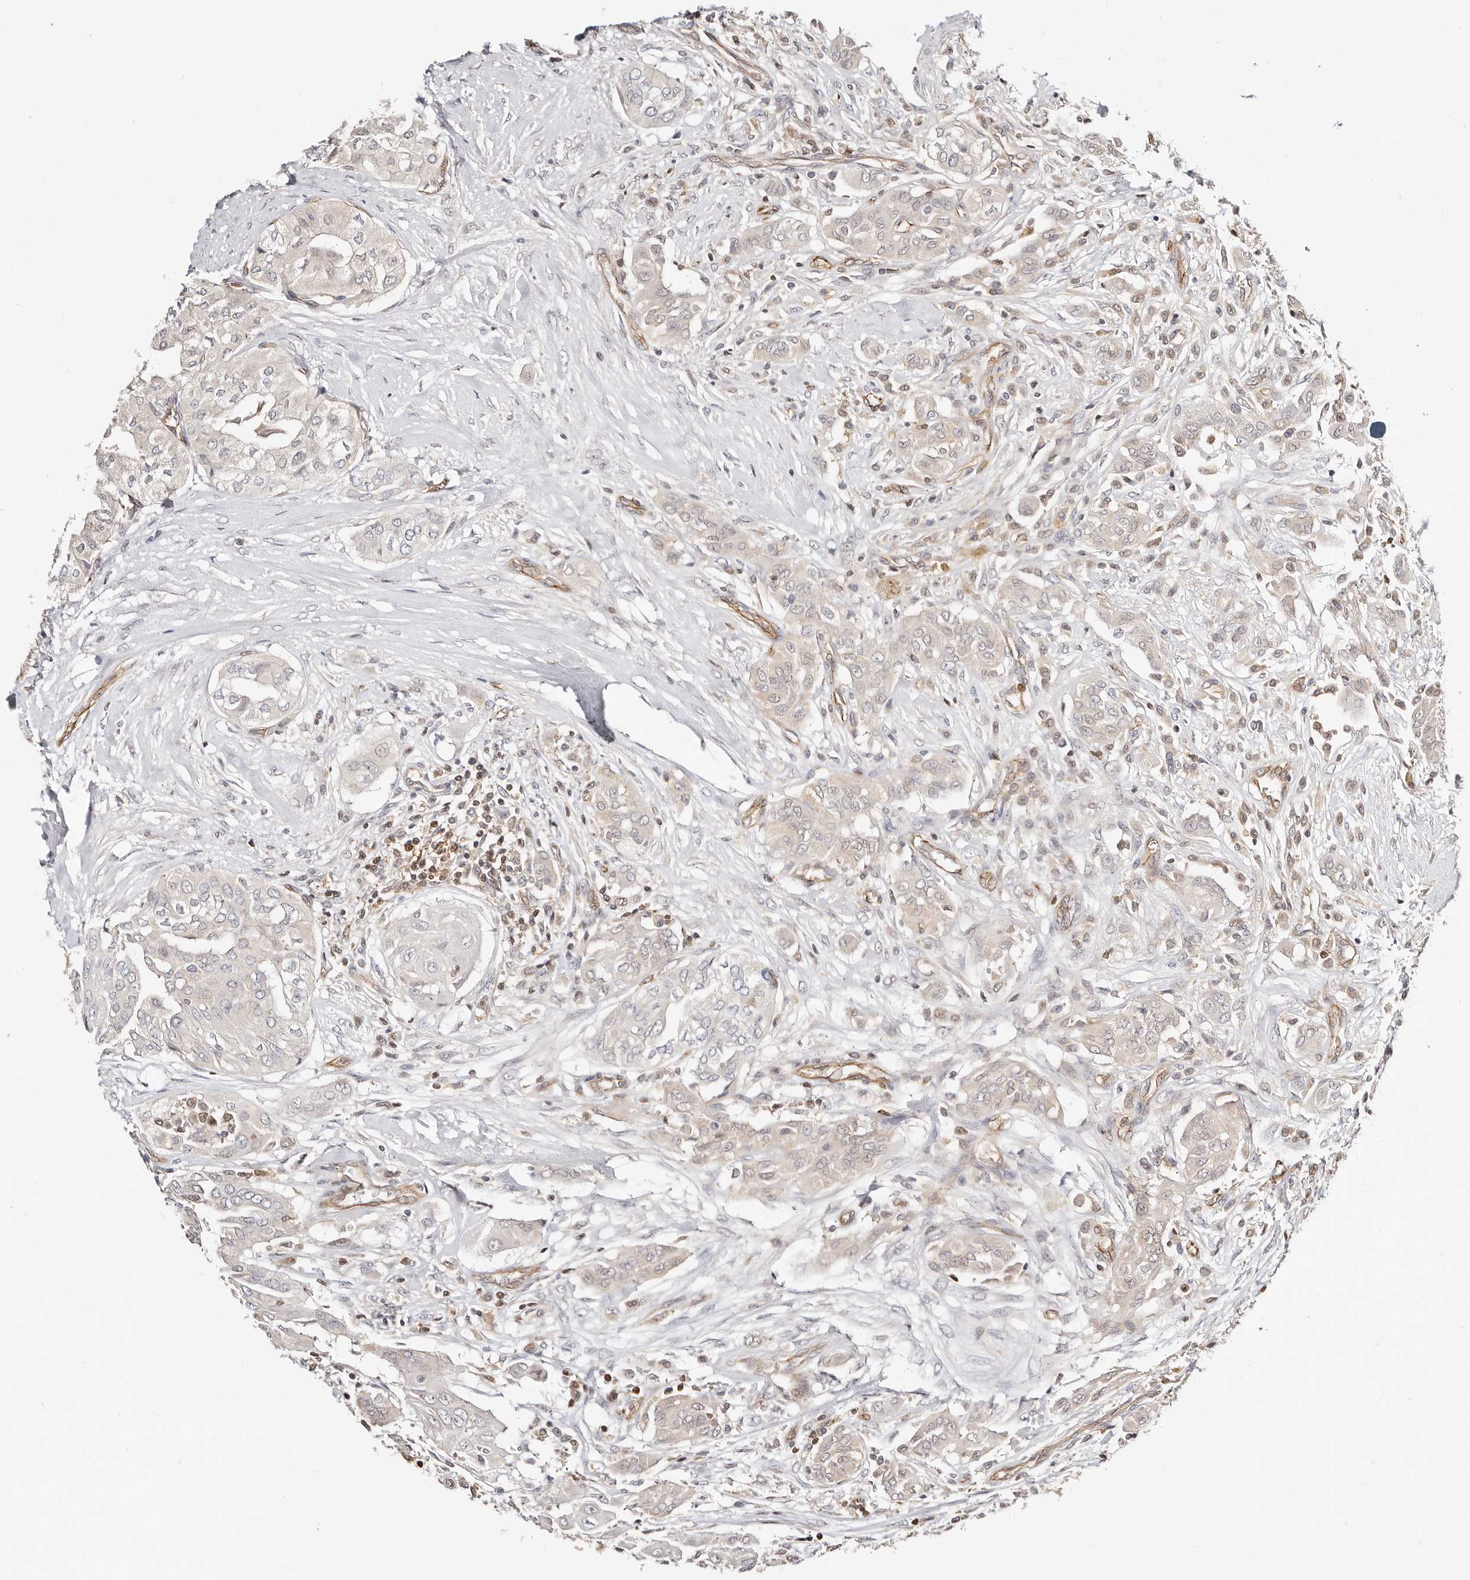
{"staining": {"intensity": "weak", "quantity": "<25%", "location": "cytoplasmic/membranous,nuclear"}, "tissue": "thyroid cancer", "cell_type": "Tumor cells", "image_type": "cancer", "snomed": [{"axis": "morphology", "description": "Papillary adenocarcinoma, NOS"}, {"axis": "topography", "description": "Thyroid gland"}], "caption": "Human thyroid cancer stained for a protein using immunohistochemistry displays no expression in tumor cells.", "gene": "STAT5A", "patient": {"sex": "female", "age": 59}}